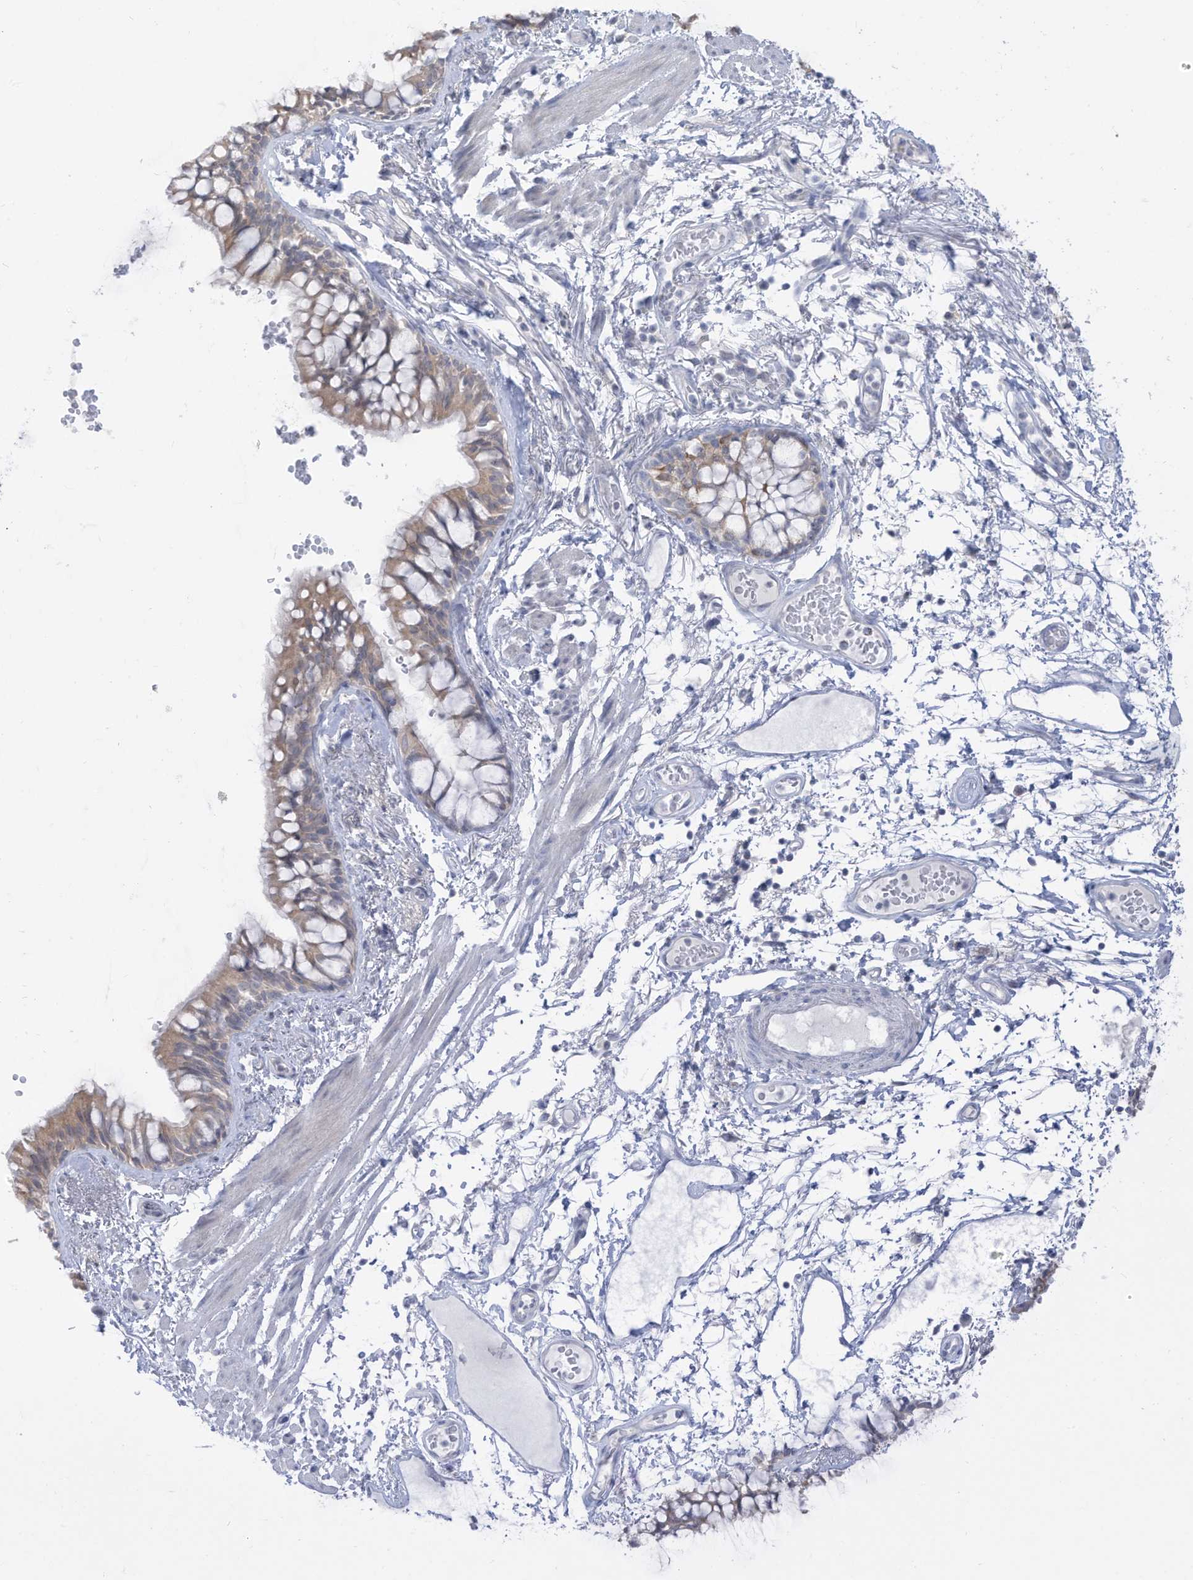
{"staining": {"intensity": "moderate", "quantity": "25%-75%", "location": "cytoplasmic/membranous"}, "tissue": "bronchus", "cell_type": "Respiratory epithelial cells", "image_type": "normal", "snomed": [{"axis": "morphology", "description": "Normal tissue, NOS"}, {"axis": "topography", "description": "Cartilage tissue"}, {"axis": "topography", "description": "Bronchus"}], "caption": "A micrograph of bronchus stained for a protein exhibits moderate cytoplasmic/membranous brown staining in respiratory epithelial cells.", "gene": "OGT", "patient": {"sex": "female", "age": 73}}